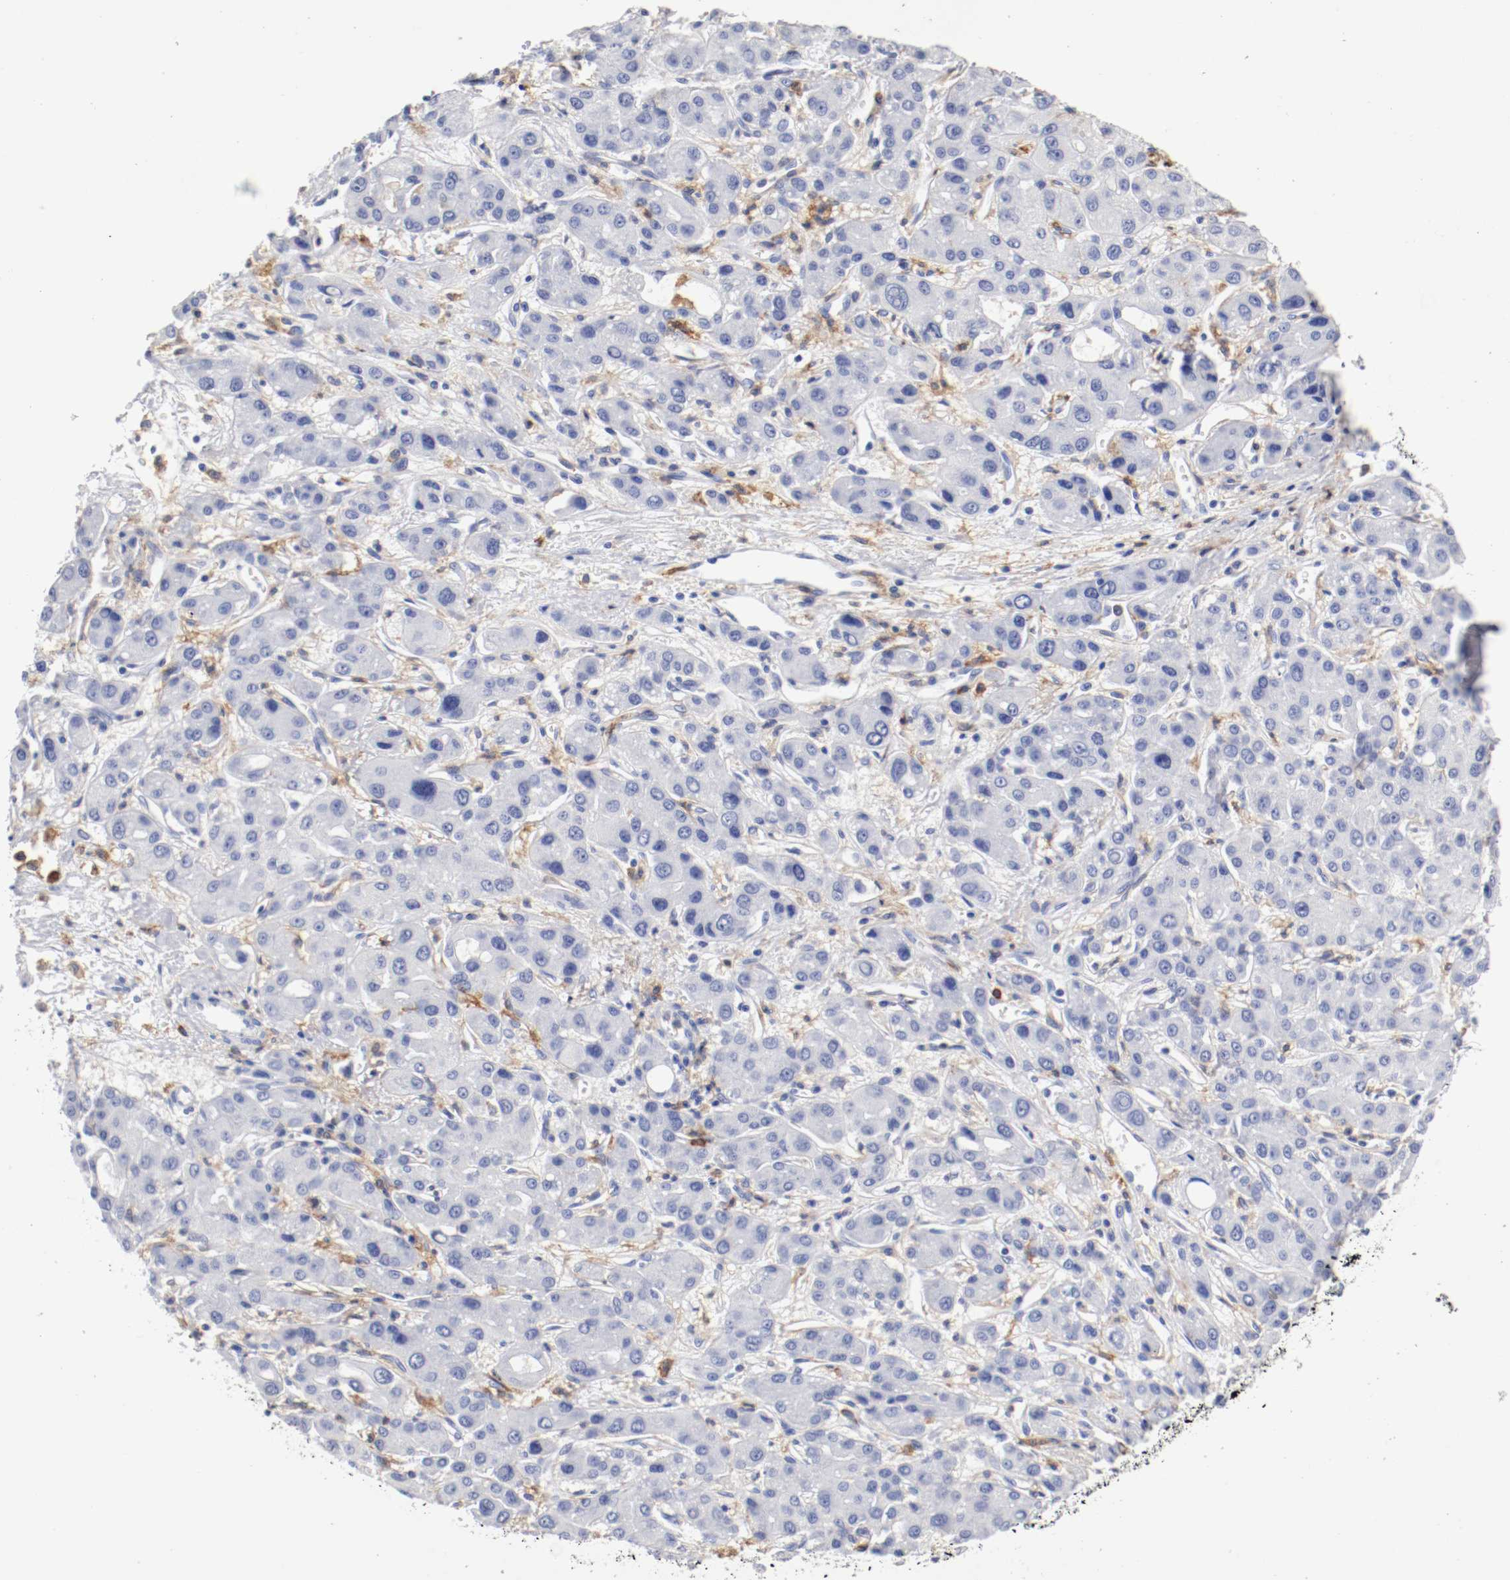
{"staining": {"intensity": "negative", "quantity": "none", "location": "none"}, "tissue": "liver cancer", "cell_type": "Tumor cells", "image_type": "cancer", "snomed": [{"axis": "morphology", "description": "Carcinoma, Hepatocellular, NOS"}, {"axis": "topography", "description": "Liver"}], "caption": "Immunohistochemistry histopathology image of neoplastic tissue: hepatocellular carcinoma (liver) stained with DAB (3,3'-diaminobenzidine) reveals no significant protein staining in tumor cells.", "gene": "ITGAX", "patient": {"sex": "male", "age": 55}}